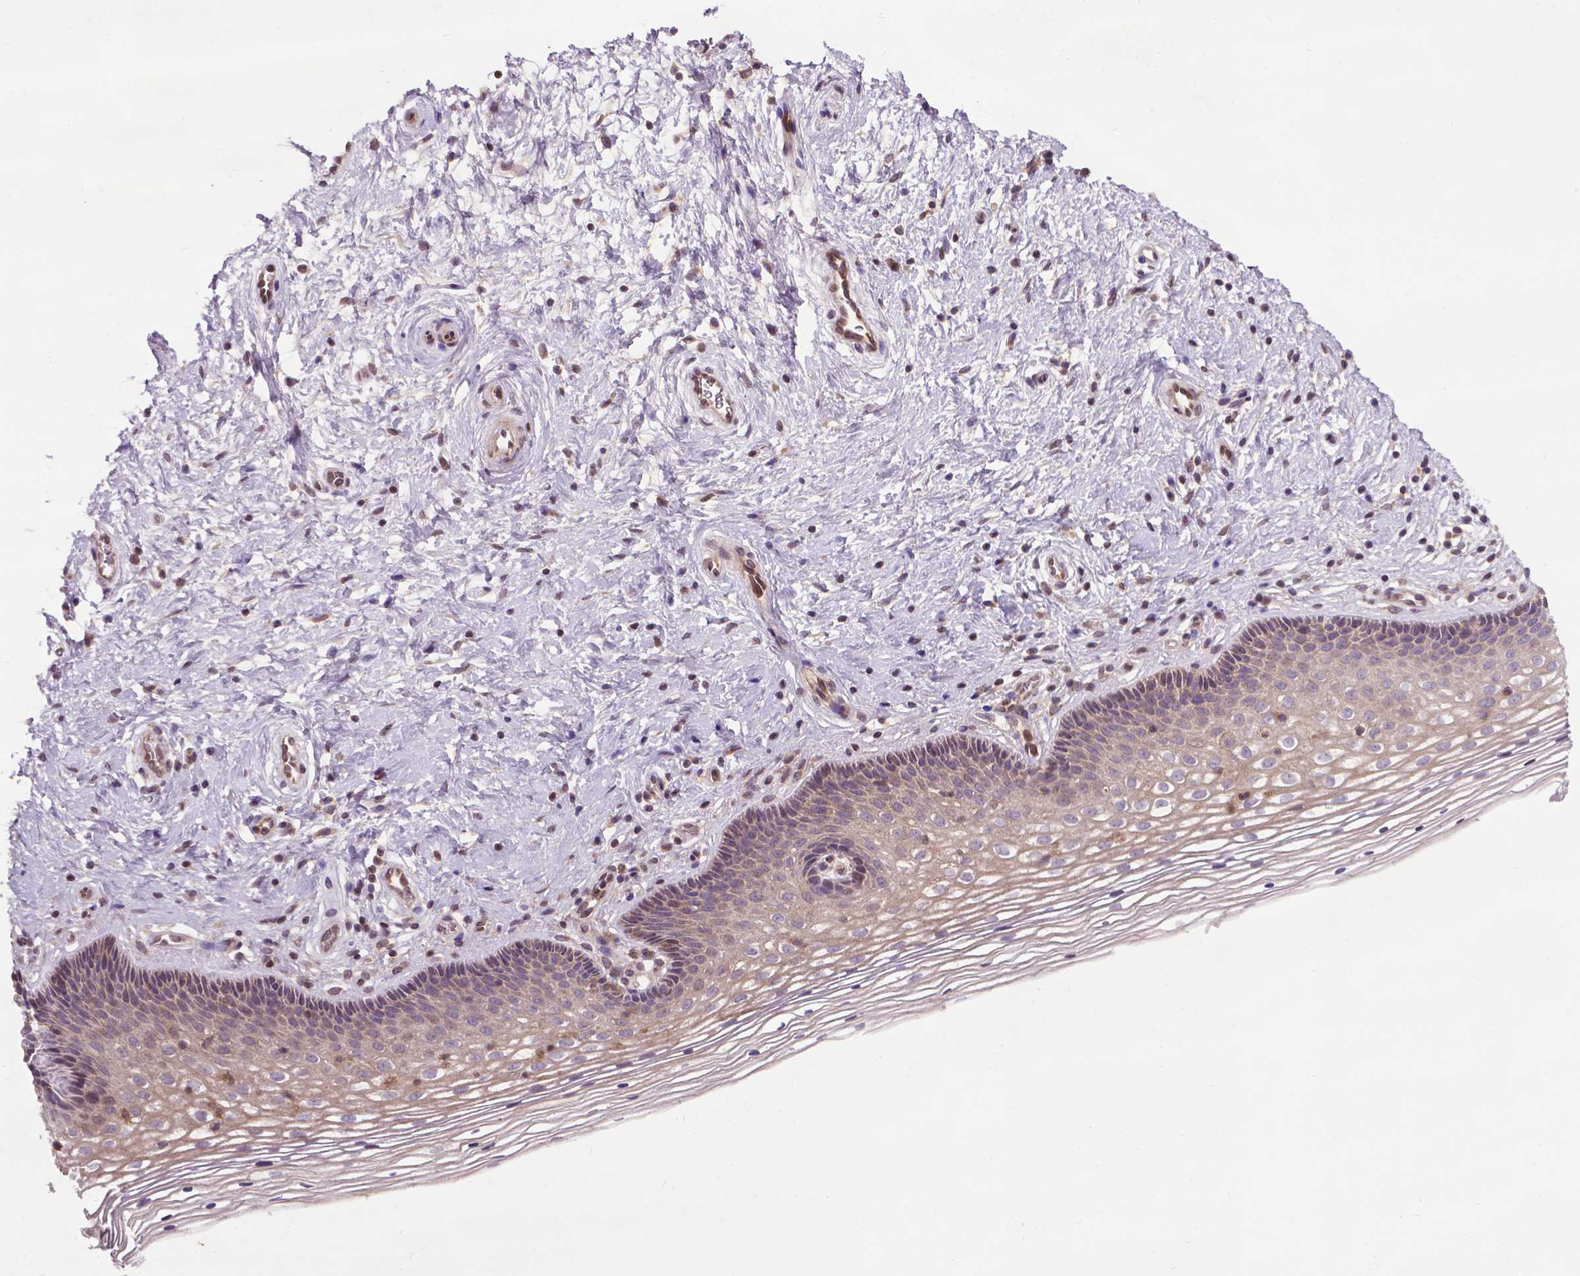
{"staining": {"intensity": "weak", "quantity": "25%-75%", "location": "cytoplasmic/membranous"}, "tissue": "cervix", "cell_type": "Glandular cells", "image_type": "normal", "snomed": [{"axis": "morphology", "description": "Normal tissue, NOS"}, {"axis": "topography", "description": "Cervix"}], "caption": "Immunohistochemistry (IHC) of unremarkable human cervix reveals low levels of weak cytoplasmic/membranous expression in approximately 25%-75% of glandular cells. Nuclei are stained in blue.", "gene": "SPNS2", "patient": {"sex": "female", "age": 34}}